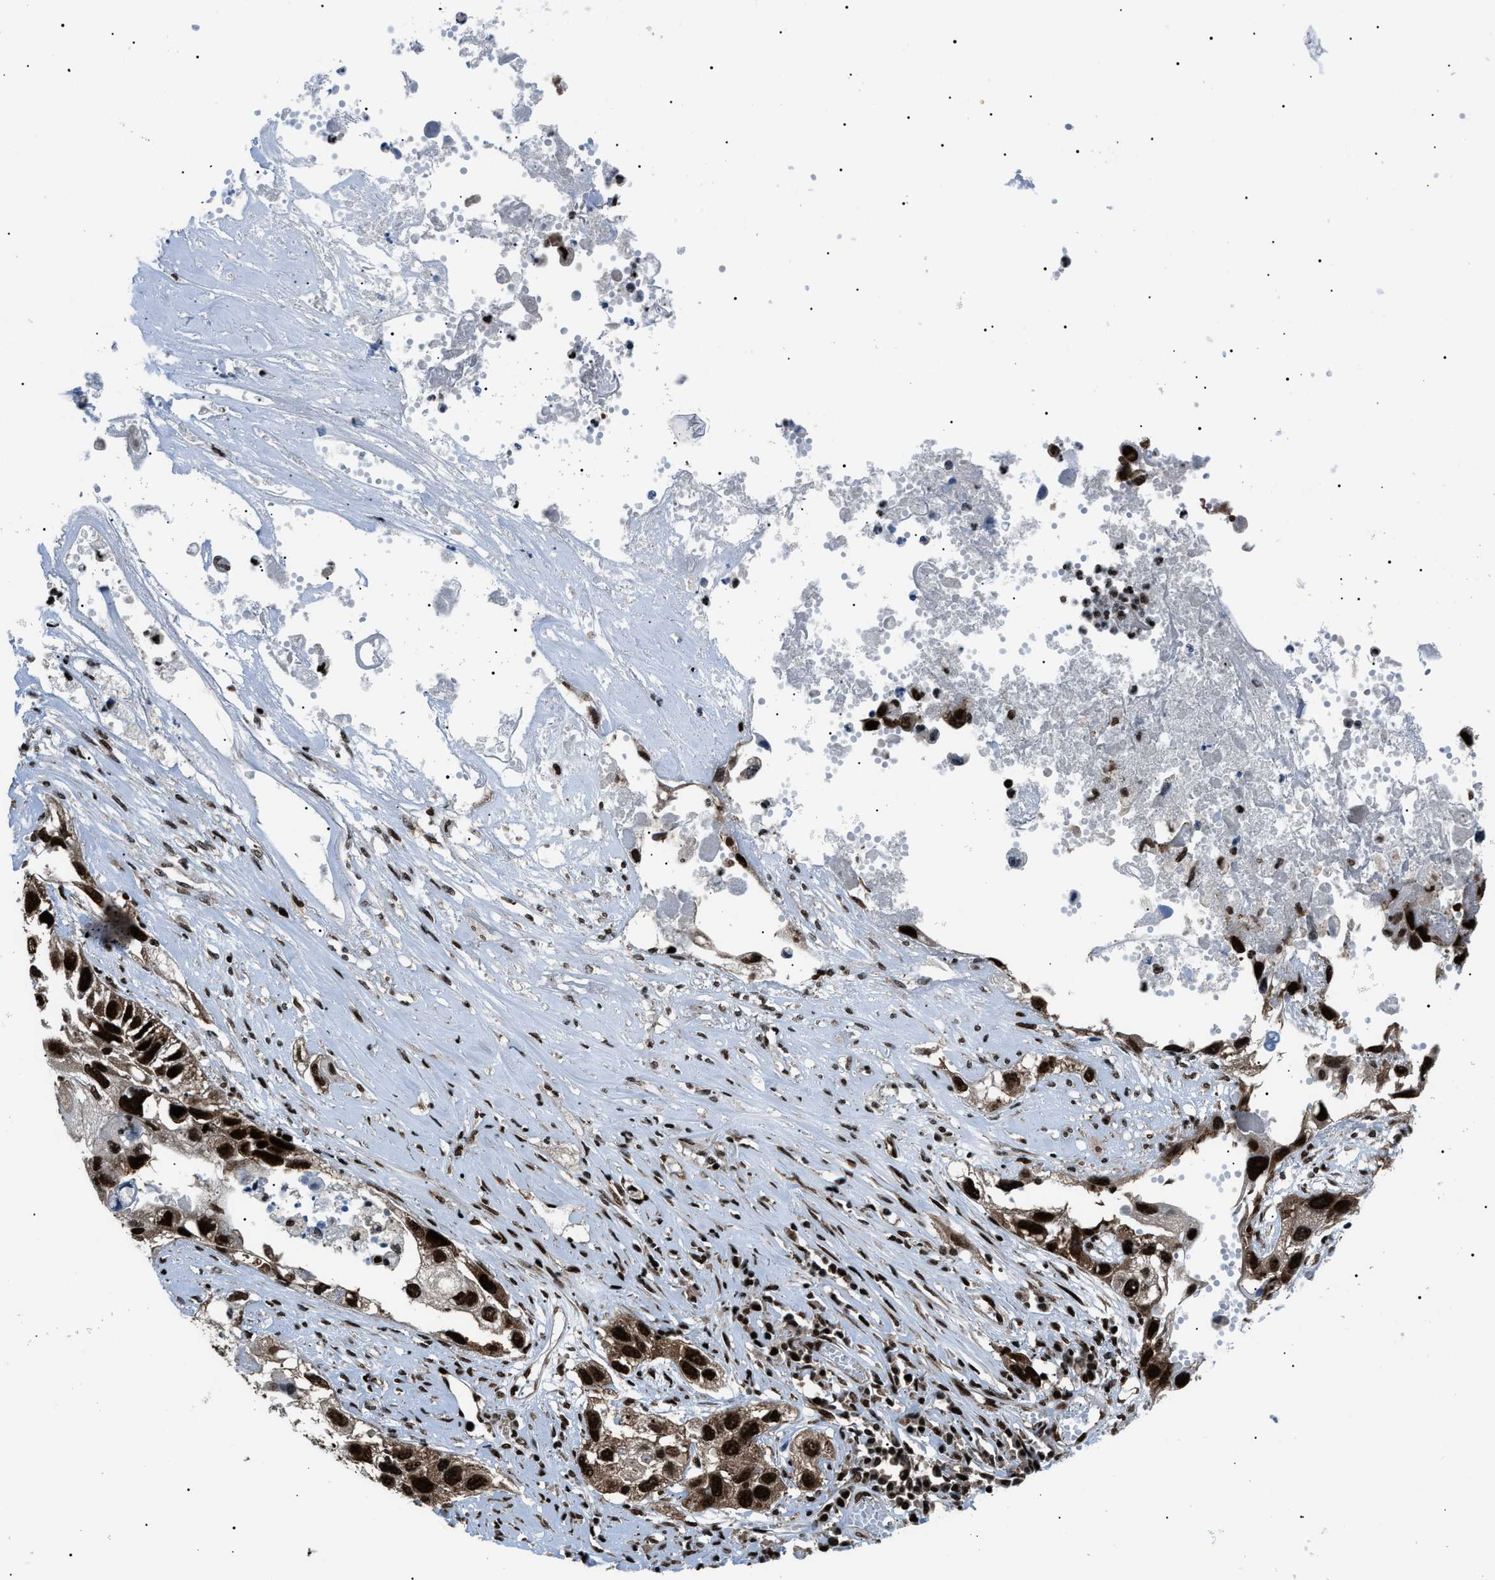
{"staining": {"intensity": "strong", "quantity": ">75%", "location": "cytoplasmic/membranous,nuclear"}, "tissue": "lung cancer", "cell_type": "Tumor cells", "image_type": "cancer", "snomed": [{"axis": "morphology", "description": "Squamous cell carcinoma, NOS"}, {"axis": "topography", "description": "Lung"}], "caption": "Protein expression analysis of human lung cancer reveals strong cytoplasmic/membranous and nuclear staining in about >75% of tumor cells. Immunohistochemistry (ihc) stains the protein in brown and the nuclei are stained blue.", "gene": "HNRNPK", "patient": {"sex": "male", "age": 71}}